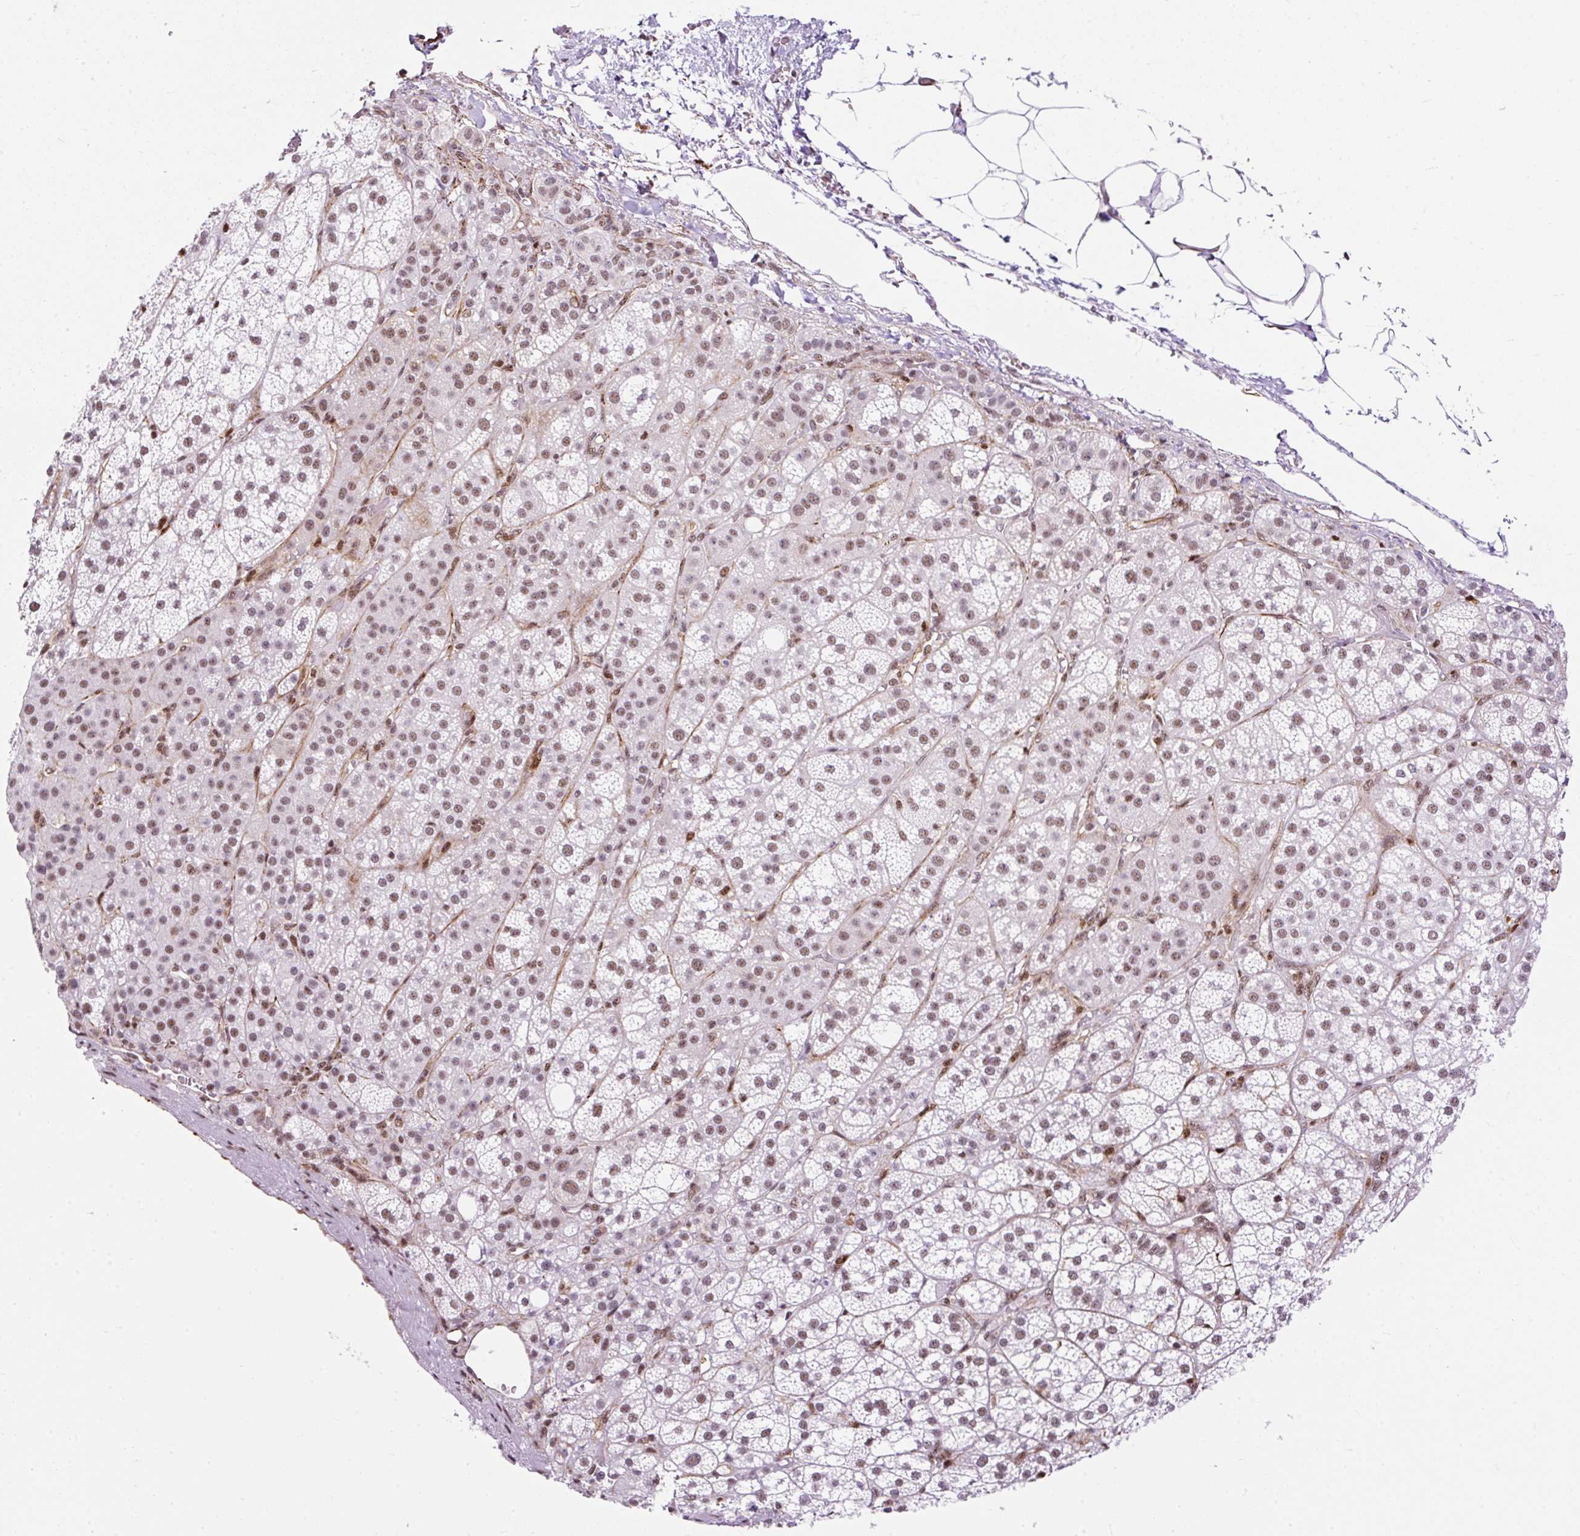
{"staining": {"intensity": "weak", "quantity": "25%-75%", "location": "nuclear"}, "tissue": "adrenal gland", "cell_type": "Glandular cells", "image_type": "normal", "snomed": [{"axis": "morphology", "description": "Normal tissue, NOS"}, {"axis": "topography", "description": "Adrenal gland"}], "caption": "High-magnification brightfield microscopy of normal adrenal gland stained with DAB (3,3'-diaminobenzidine) (brown) and counterstained with hematoxylin (blue). glandular cells exhibit weak nuclear expression is seen in about25%-75% of cells. (DAB (3,3'-diaminobenzidine) IHC, brown staining for protein, blue staining for nuclei).", "gene": "FMC1", "patient": {"sex": "female", "age": 60}}